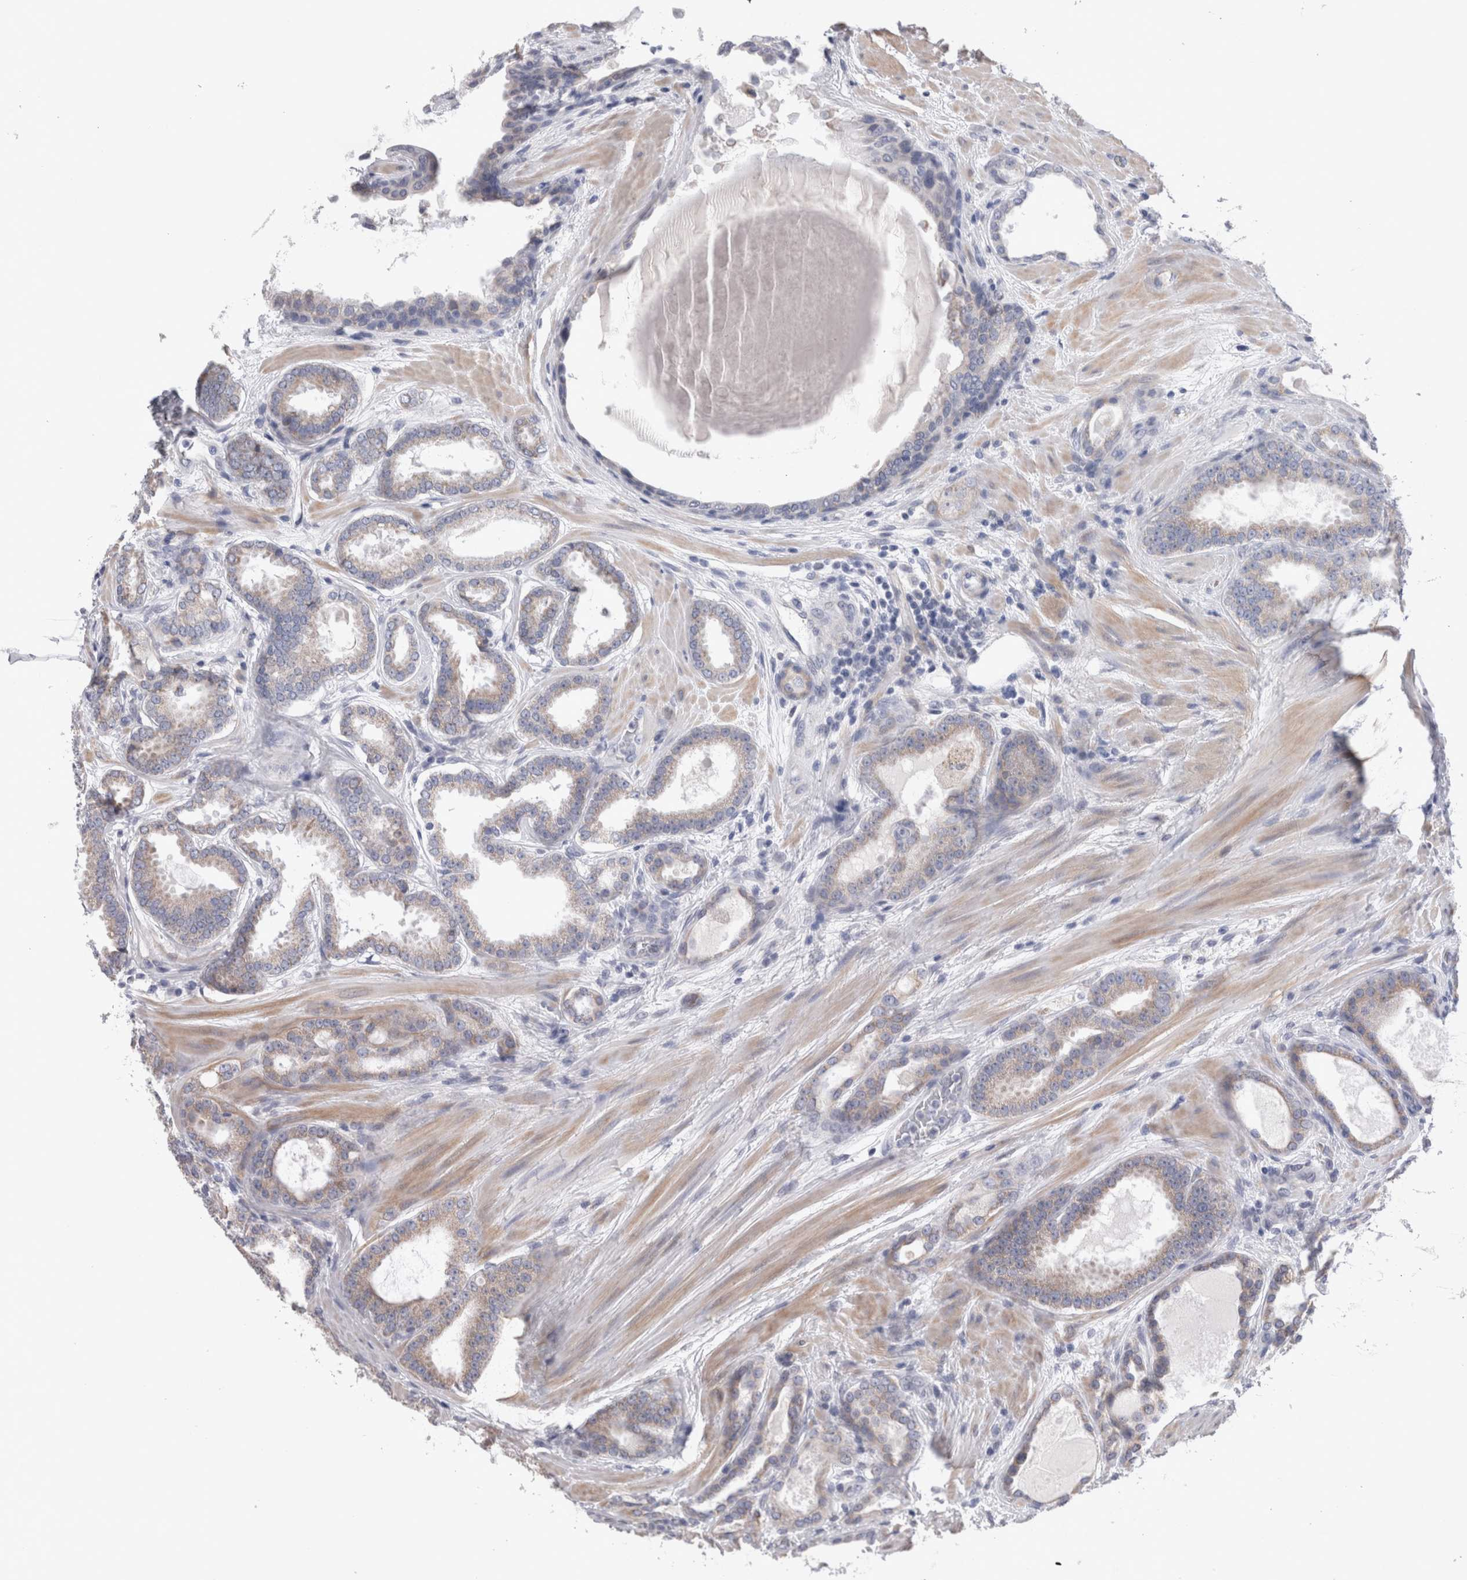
{"staining": {"intensity": "weak", "quantity": "25%-75%", "location": "cytoplasmic/membranous"}, "tissue": "prostate cancer", "cell_type": "Tumor cells", "image_type": "cancer", "snomed": [{"axis": "morphology", "description": "Adenocarcinoma, High grade"}, {"axis": "topography", "description": "Prostate"}], "caption": "Prostate cancer (adenocarcinoma (high-grade)) stained with a brown dye displays weak cytoplasmic/membranous positive staining in about 25%-75% of tumor cells.", "gene": "GDAP1", "patient": {"sex": "male", "age": 60}}